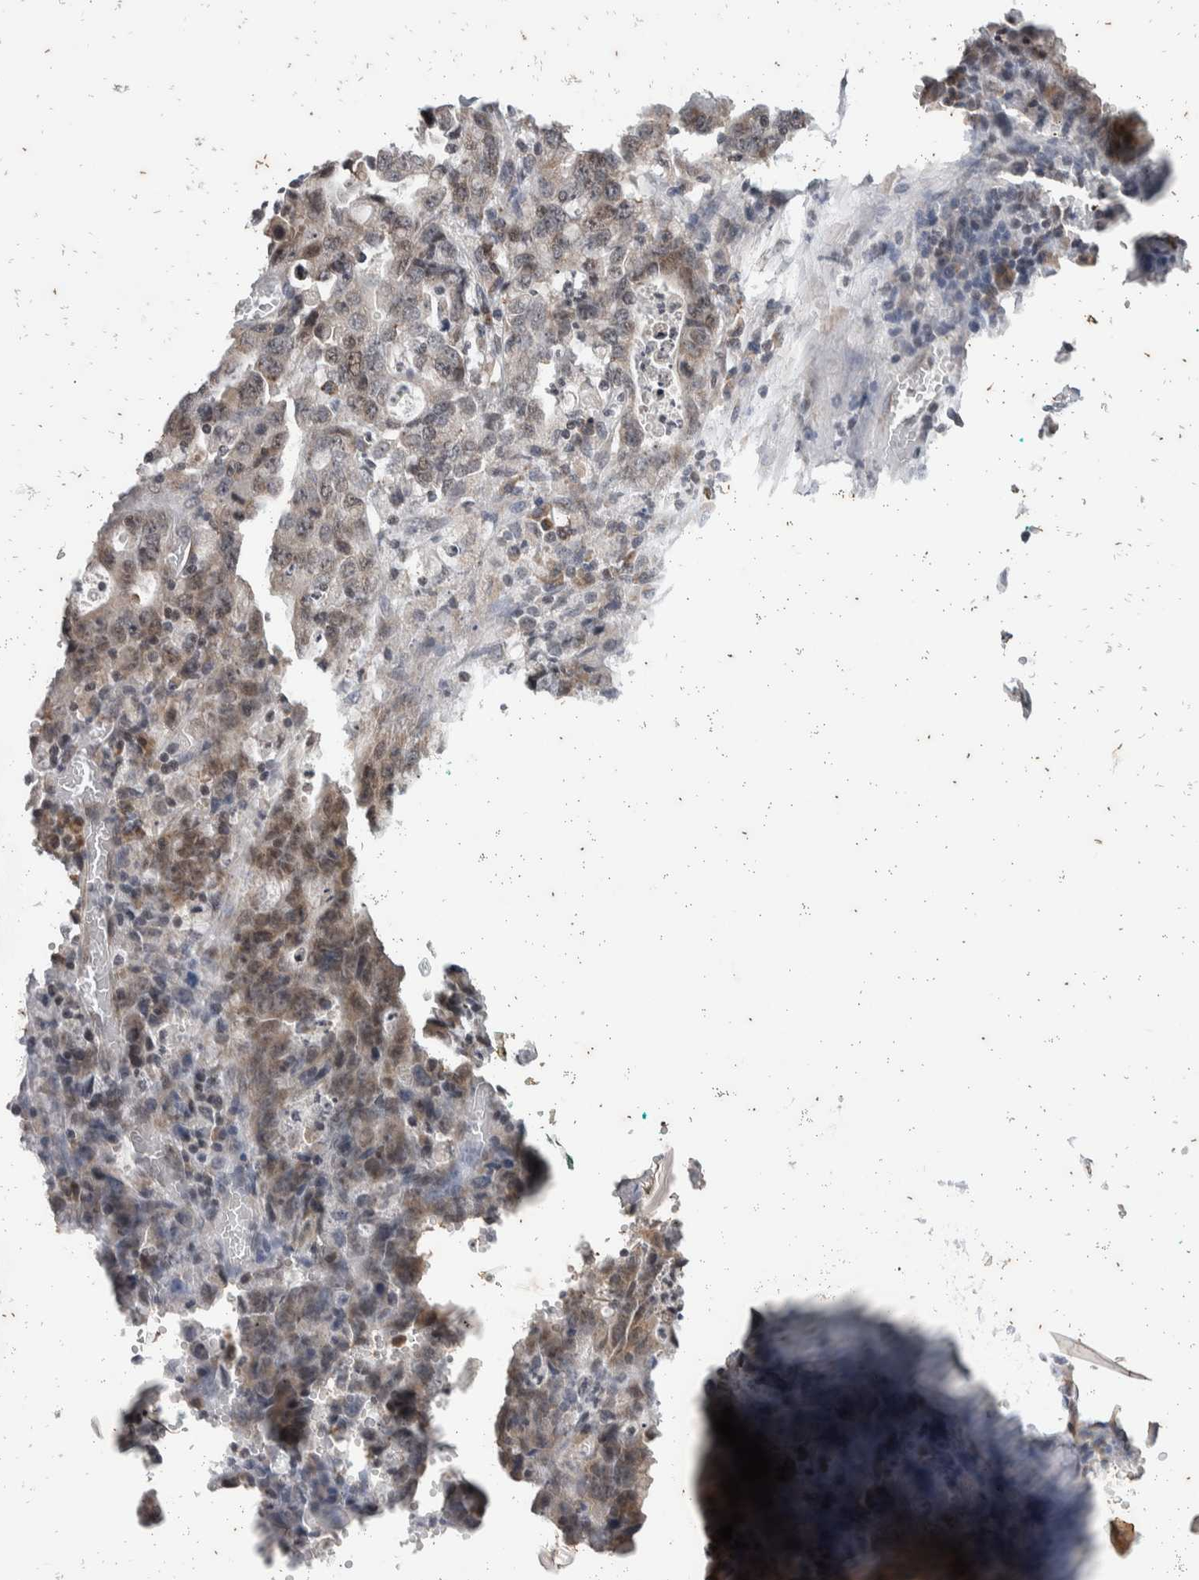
{"staining": {"intensity": "weak", "quantity": "<25%", "location": "cytoplasmic/membranous"}, "tissue": "stomach cancer", "cell_type": "Tumor cells", "image_type": "cancer", "snomed": [{"axis": "morphology", "description": "Adenocarcinoma, NOS"}, {"axis": "topography", "description": "Stomach, upper"}], "caption": "Stomach adenocarcinoma was stained to show a protein in brown. There is no significant expression in tumor cells.", "gene": "ATXN7L1", "patient": {"sex": "male", "age": 69}}